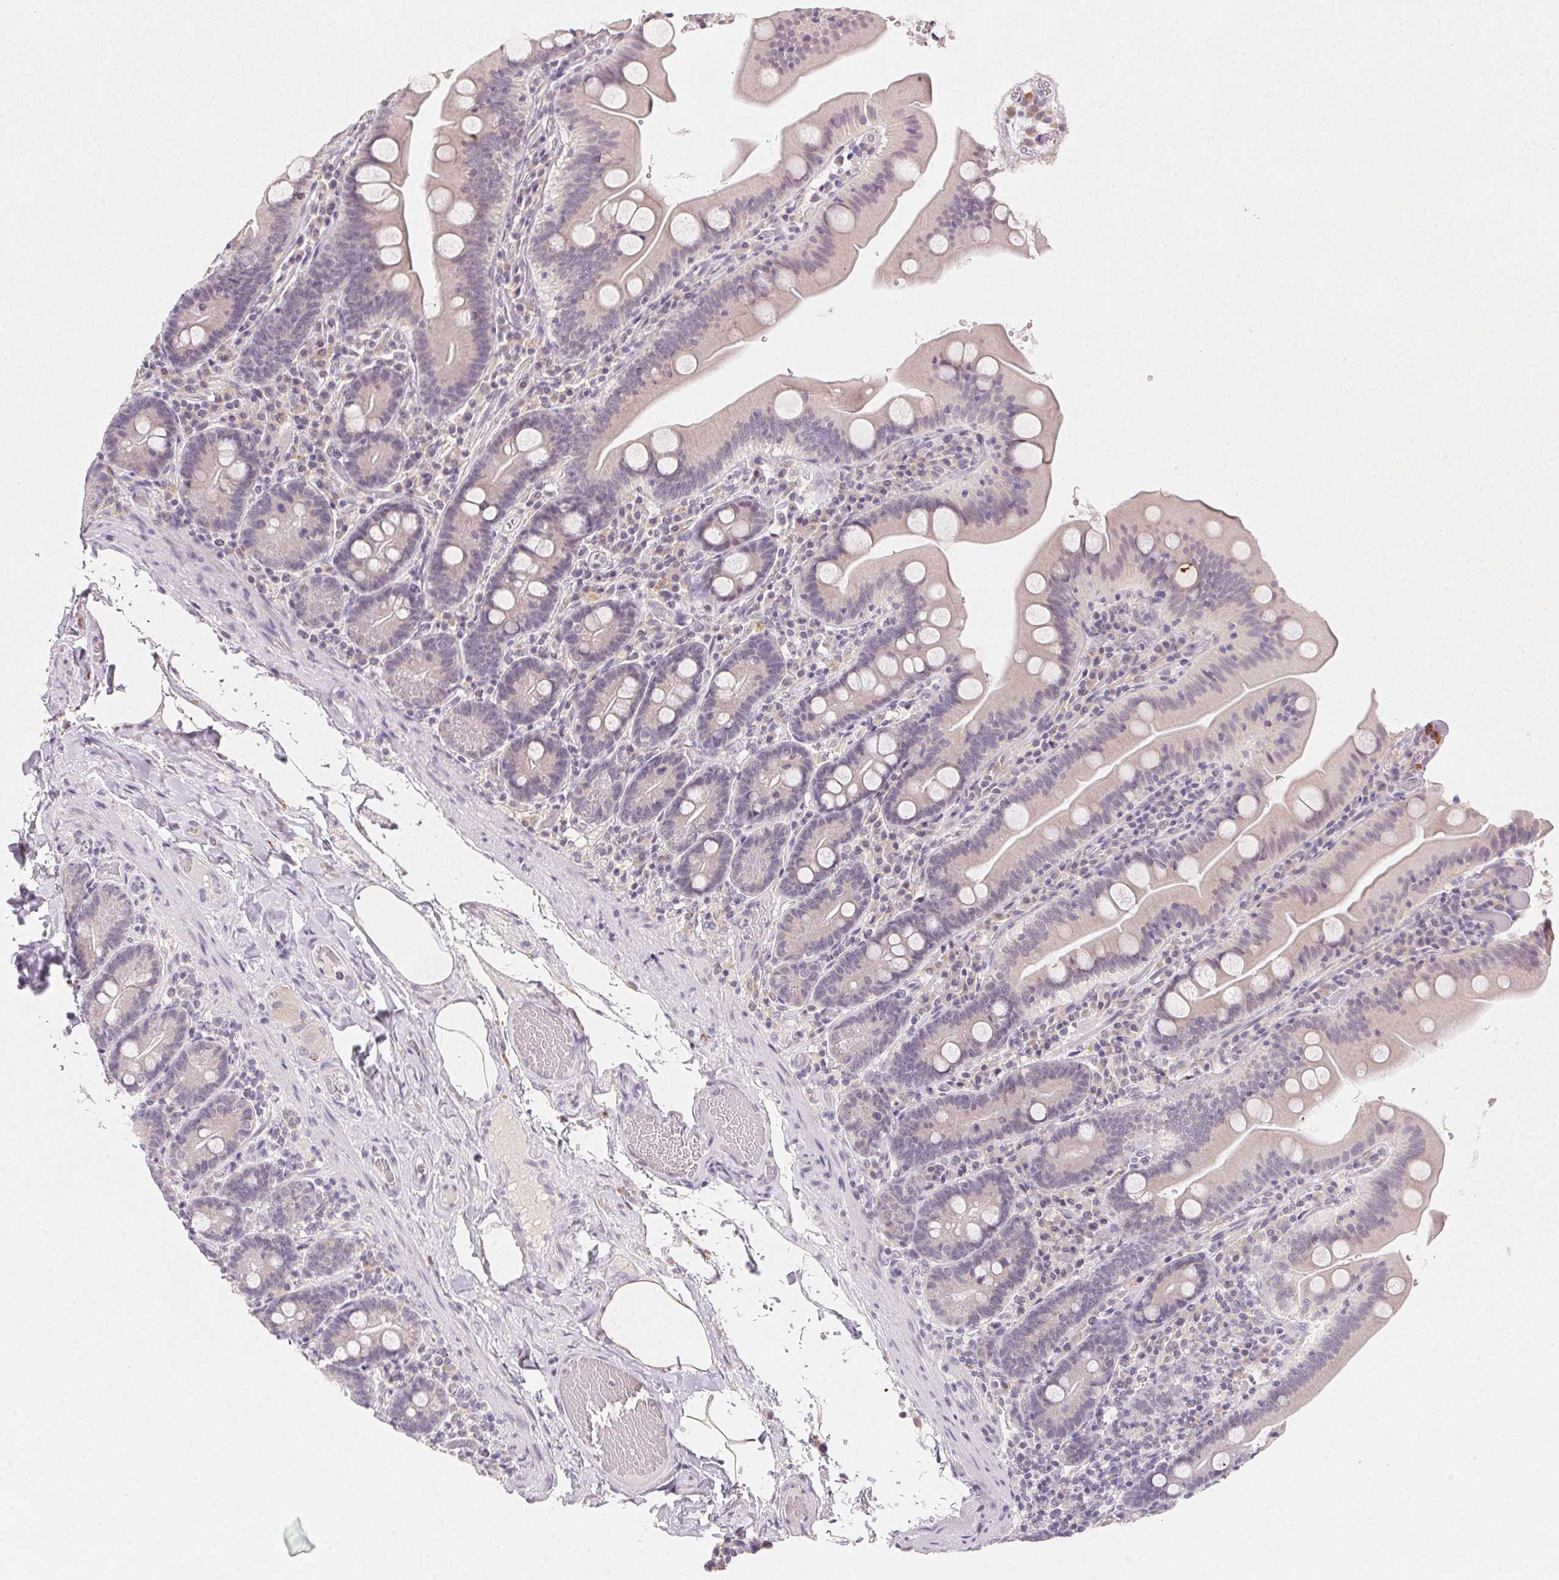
{"staining": {"intensity": "negative", "quantity": "none", "location": "none"}, "tissue": "small intestine", "cell_type": "Glandular cells", "image_type": "normal", "snomed": [{"axis": "morphology", "description": "Normal tissue, NOS"}, {"axis": "topography", "description": "Small intestine"}], "caption": "The IHC image has no significant staining in glandular cells of small intestine. (Brightfield microscopy of DAB (3,3'-diaminobenzidine) immunohistochemistry at high magnification).", "gene": "SLC6A18", "patient": {"sex": "male", "age": 37}}